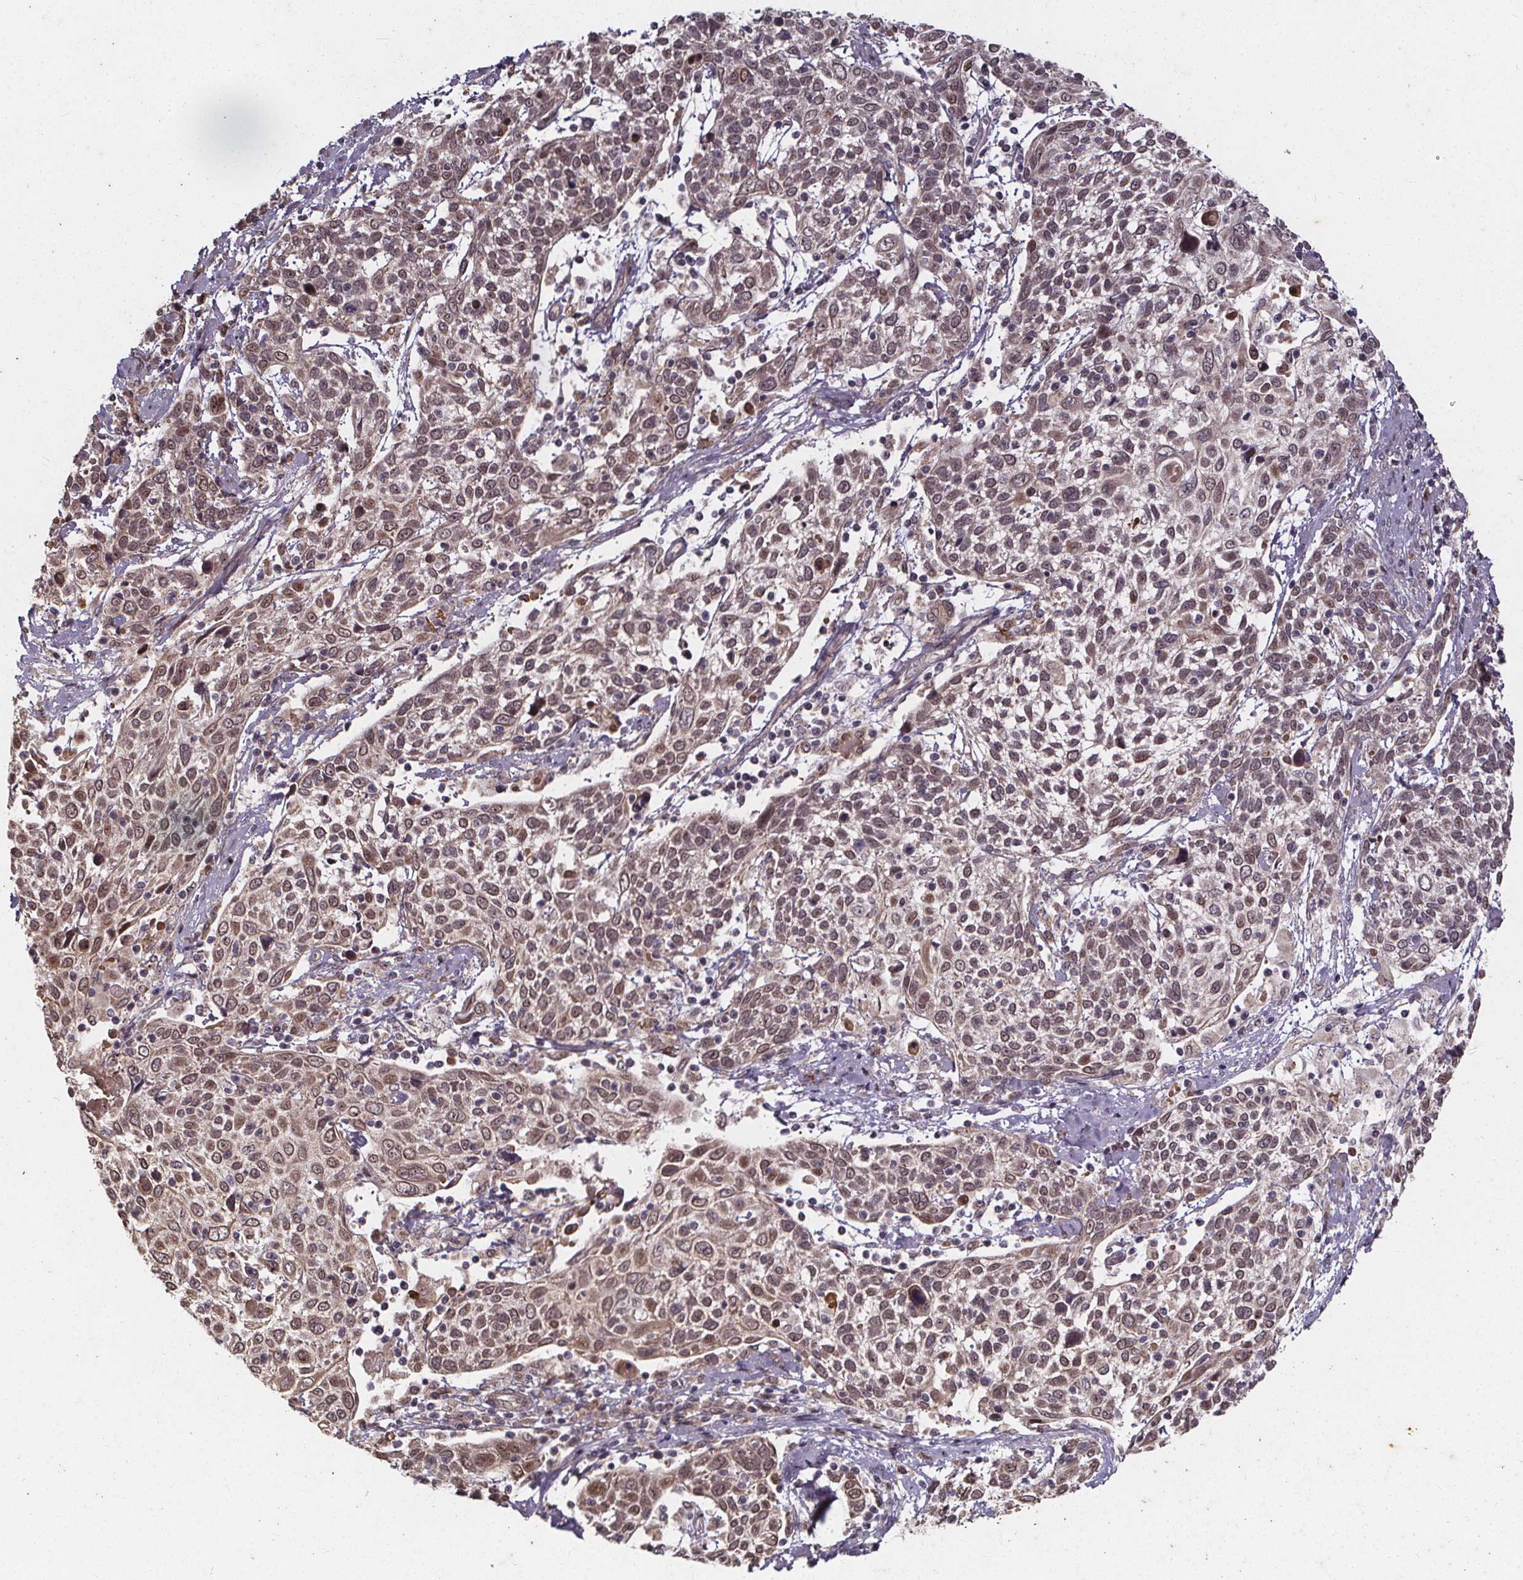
{"staining": {"intensity": "weak", "quantity": ">75%", "location": "cytoplasmic/membranous,nuclear"}, "tissue": "cervical cancer", "cell_type": "Tumor cells", "image_type": "cancer", "snomed": [{"axis": "morphology", "description": "Squamous cell carcinoma, NOS"}, {"axis": "topography", "description": "Cervix"}], "caption": "This is an image of IHC staining of squamous cell carcinoma (cervical), which shows weak staining in the cytoplasmic/membranous and nuclear of tumor cells.", "gene": "DDIT3", "patient": {"sex": "female", "age": 61}}